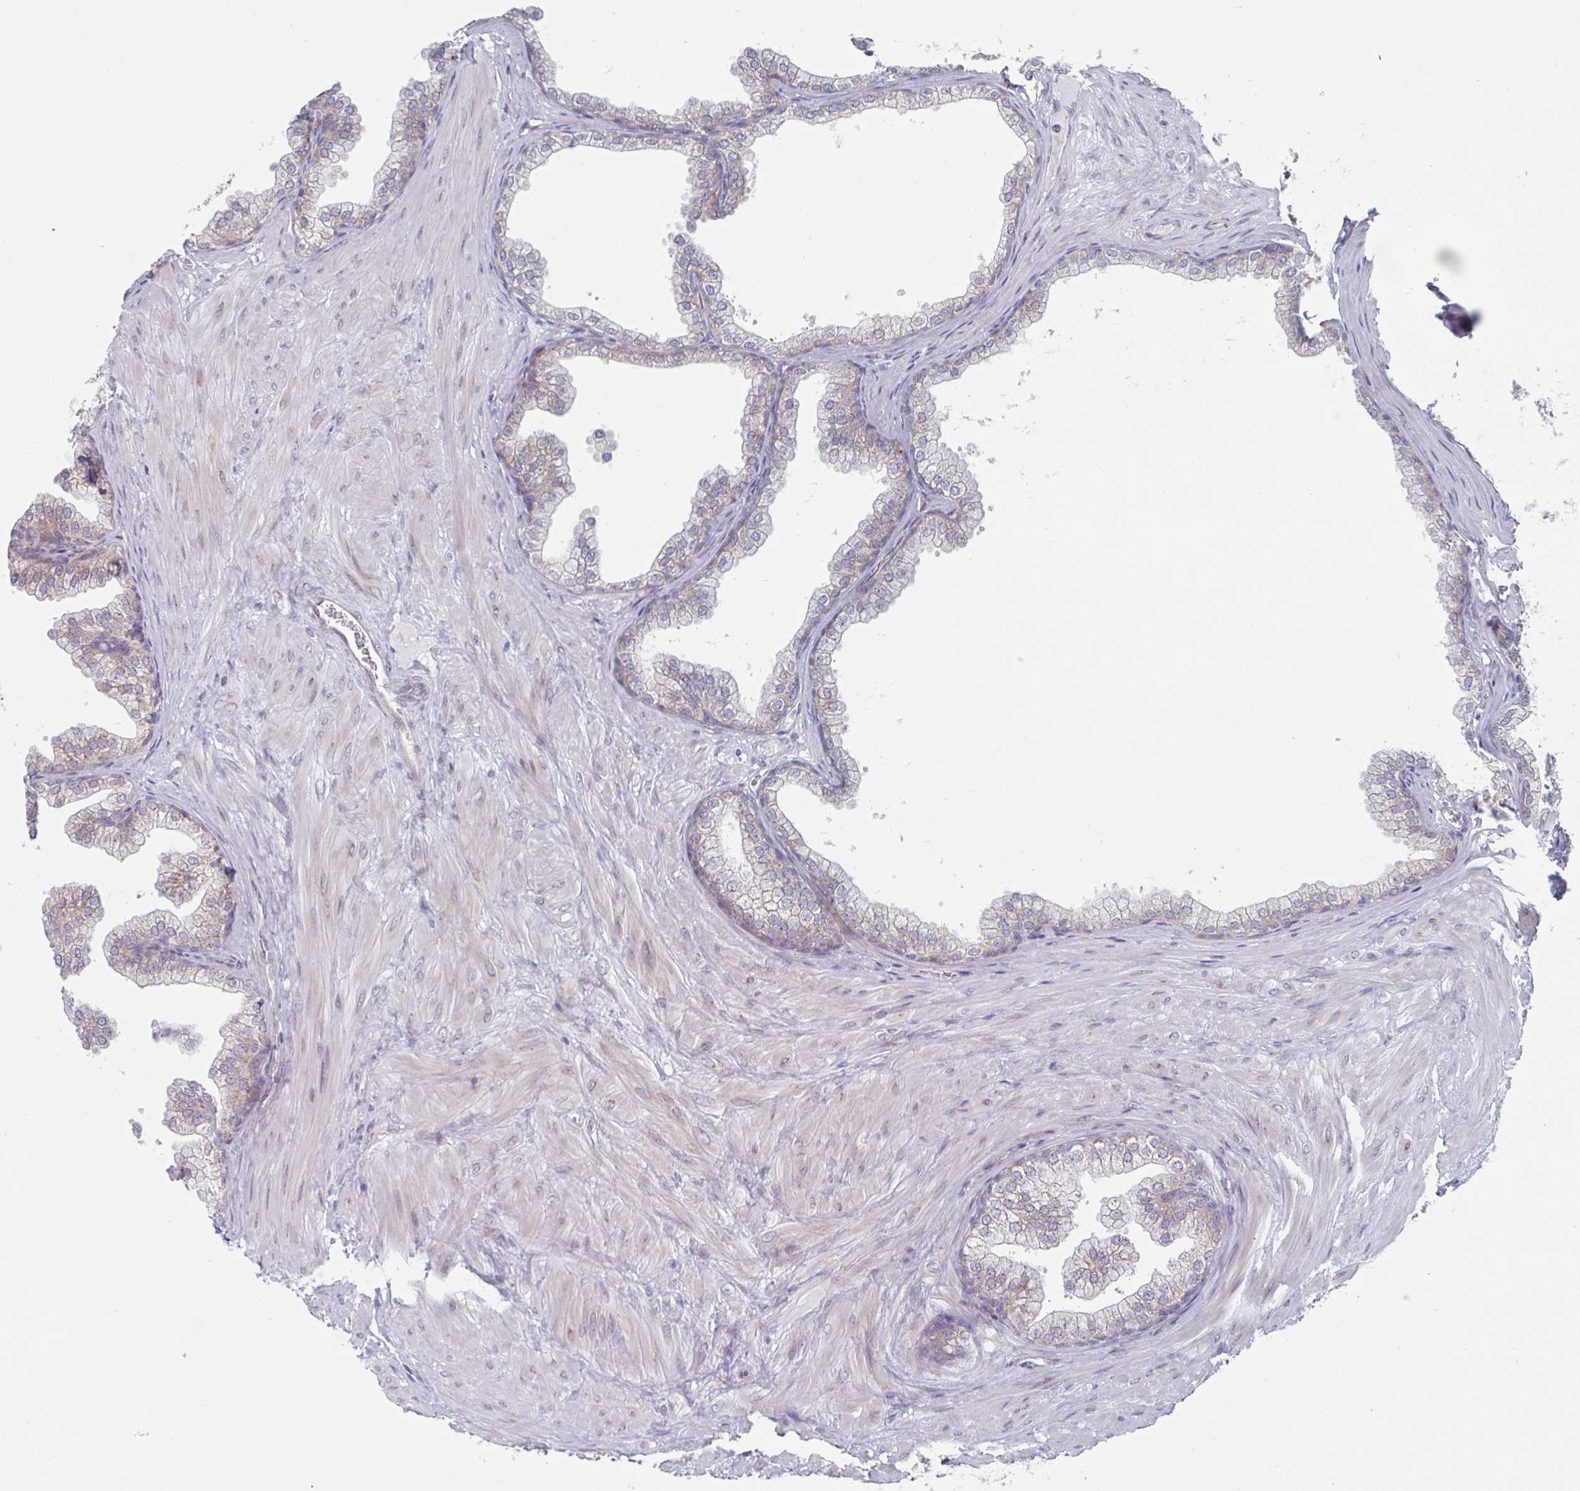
{"staining": {"intensity": "negative", "quantity": "none", "location": "none"}, "tissue": "prostate", "cell_type": "Glandular cells", "image_type": "normal", "snomed": [{"axis": "morphology", "description": "Normal tissue, NOS"}, {"axis": "topography", "description": "Prostate"}], "caption": "A high-resolution photomicrograph shows immunohistochemistry staining of benign prostate, which reveals no significant positivity in glandular cells. (Brightfield microscopy of DAB immunohistochemistry (IHC) at high magnification).", "gene": "TRAPPC10", "patient": {"sex": "male", "age": 37}}